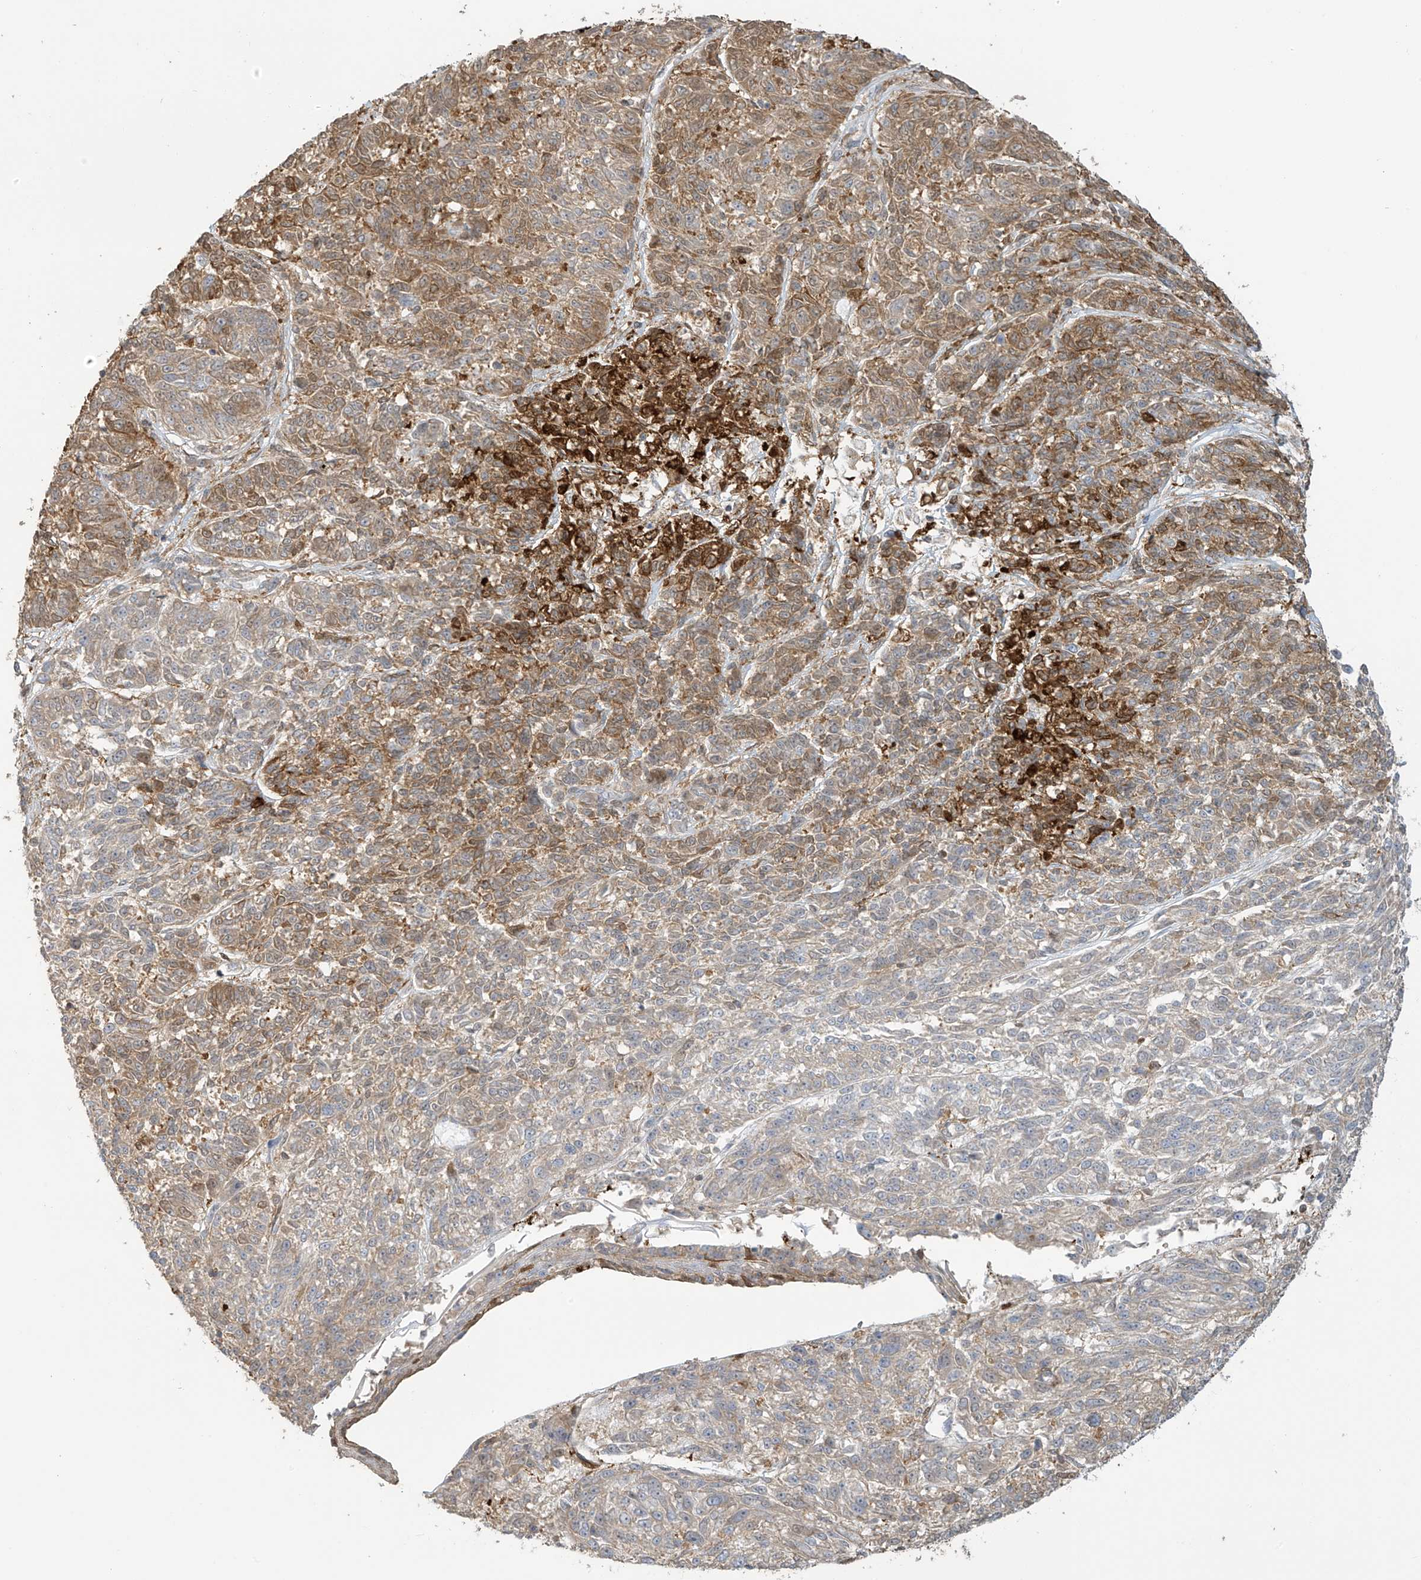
{"staining": {"intensity": "moderate", "quantity": "25%-75%", "location": "cytoplasmic/membranous"}, "tissue": "melanoma", "cell_type": "Tumor cells", "image_type": "cancer", "snomed": [{"axis": "morphology", "description": "Malignant melanoma, NOS"}, {"axis": "topography", "description": "Skin"}], "caption": "A brown stain highlights moderate cytoplasmic/membranous positivity of a protein in malignant melanoma tumor cells.", "gene": "TAGAP", "patient": {"sex": "male", "age": 53}}